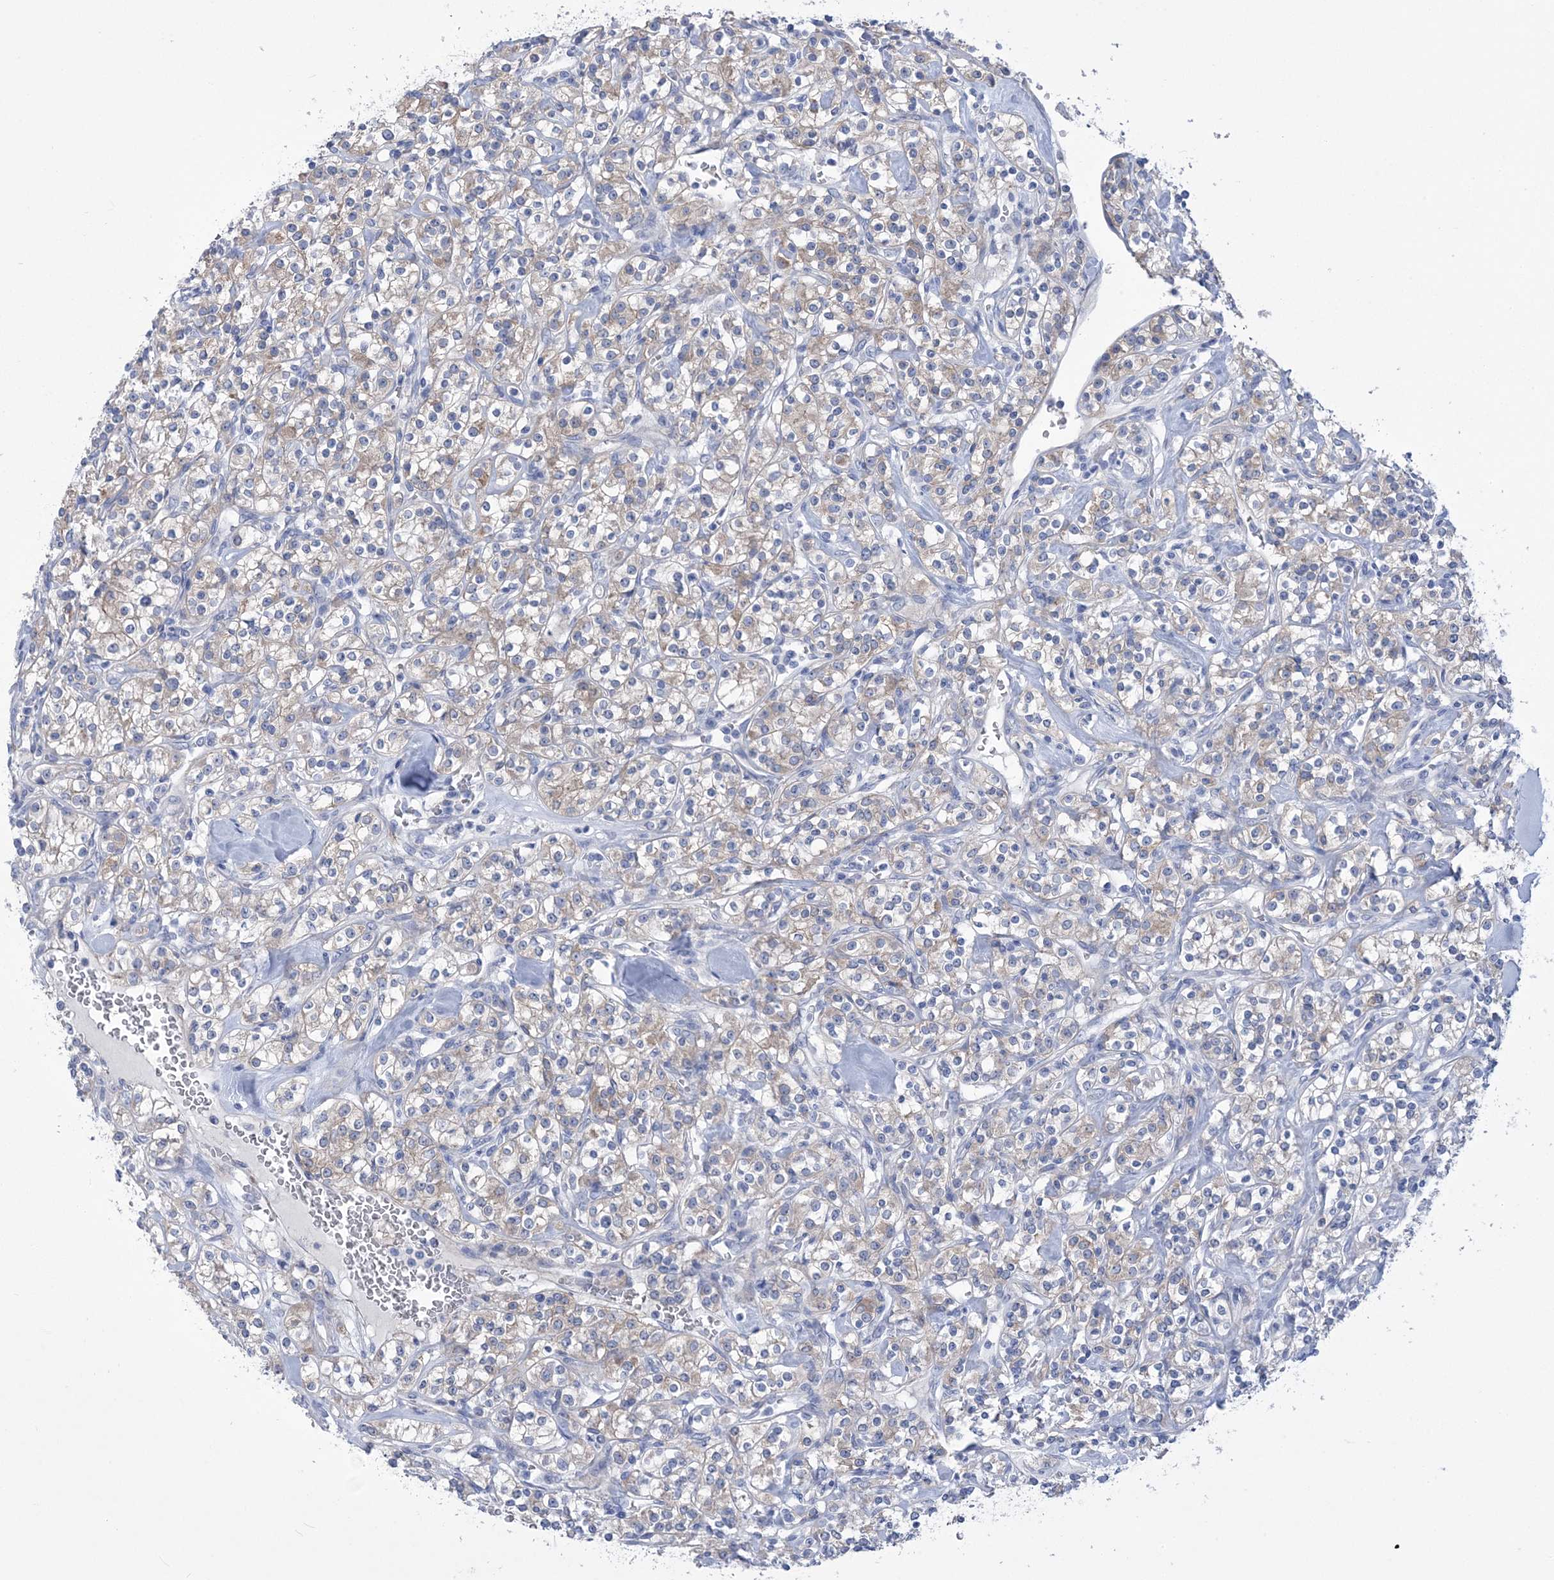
{"staining": {"intensity": "weak", "quantity": "25%-75%", "location": "cytoplasmic/membranous"}, "tissue": "renal cancer", "cell_type": "Tumor cells", "image_type": "cancer", "snomed": [{"axis": "morphology", "description": "Adenocarcinoma, NOS"}, {"axis": "topography", "description": "Kidney"}], "caption": "This histopathology image displays immunohistochemistry (IHC) staining of renal cancer, with low weak cytoplasmic/membranous staining in approximately 25%-75% of tumor cells.", "gene": "WDR74", "patient": {"sex": "male", "age": 77}}